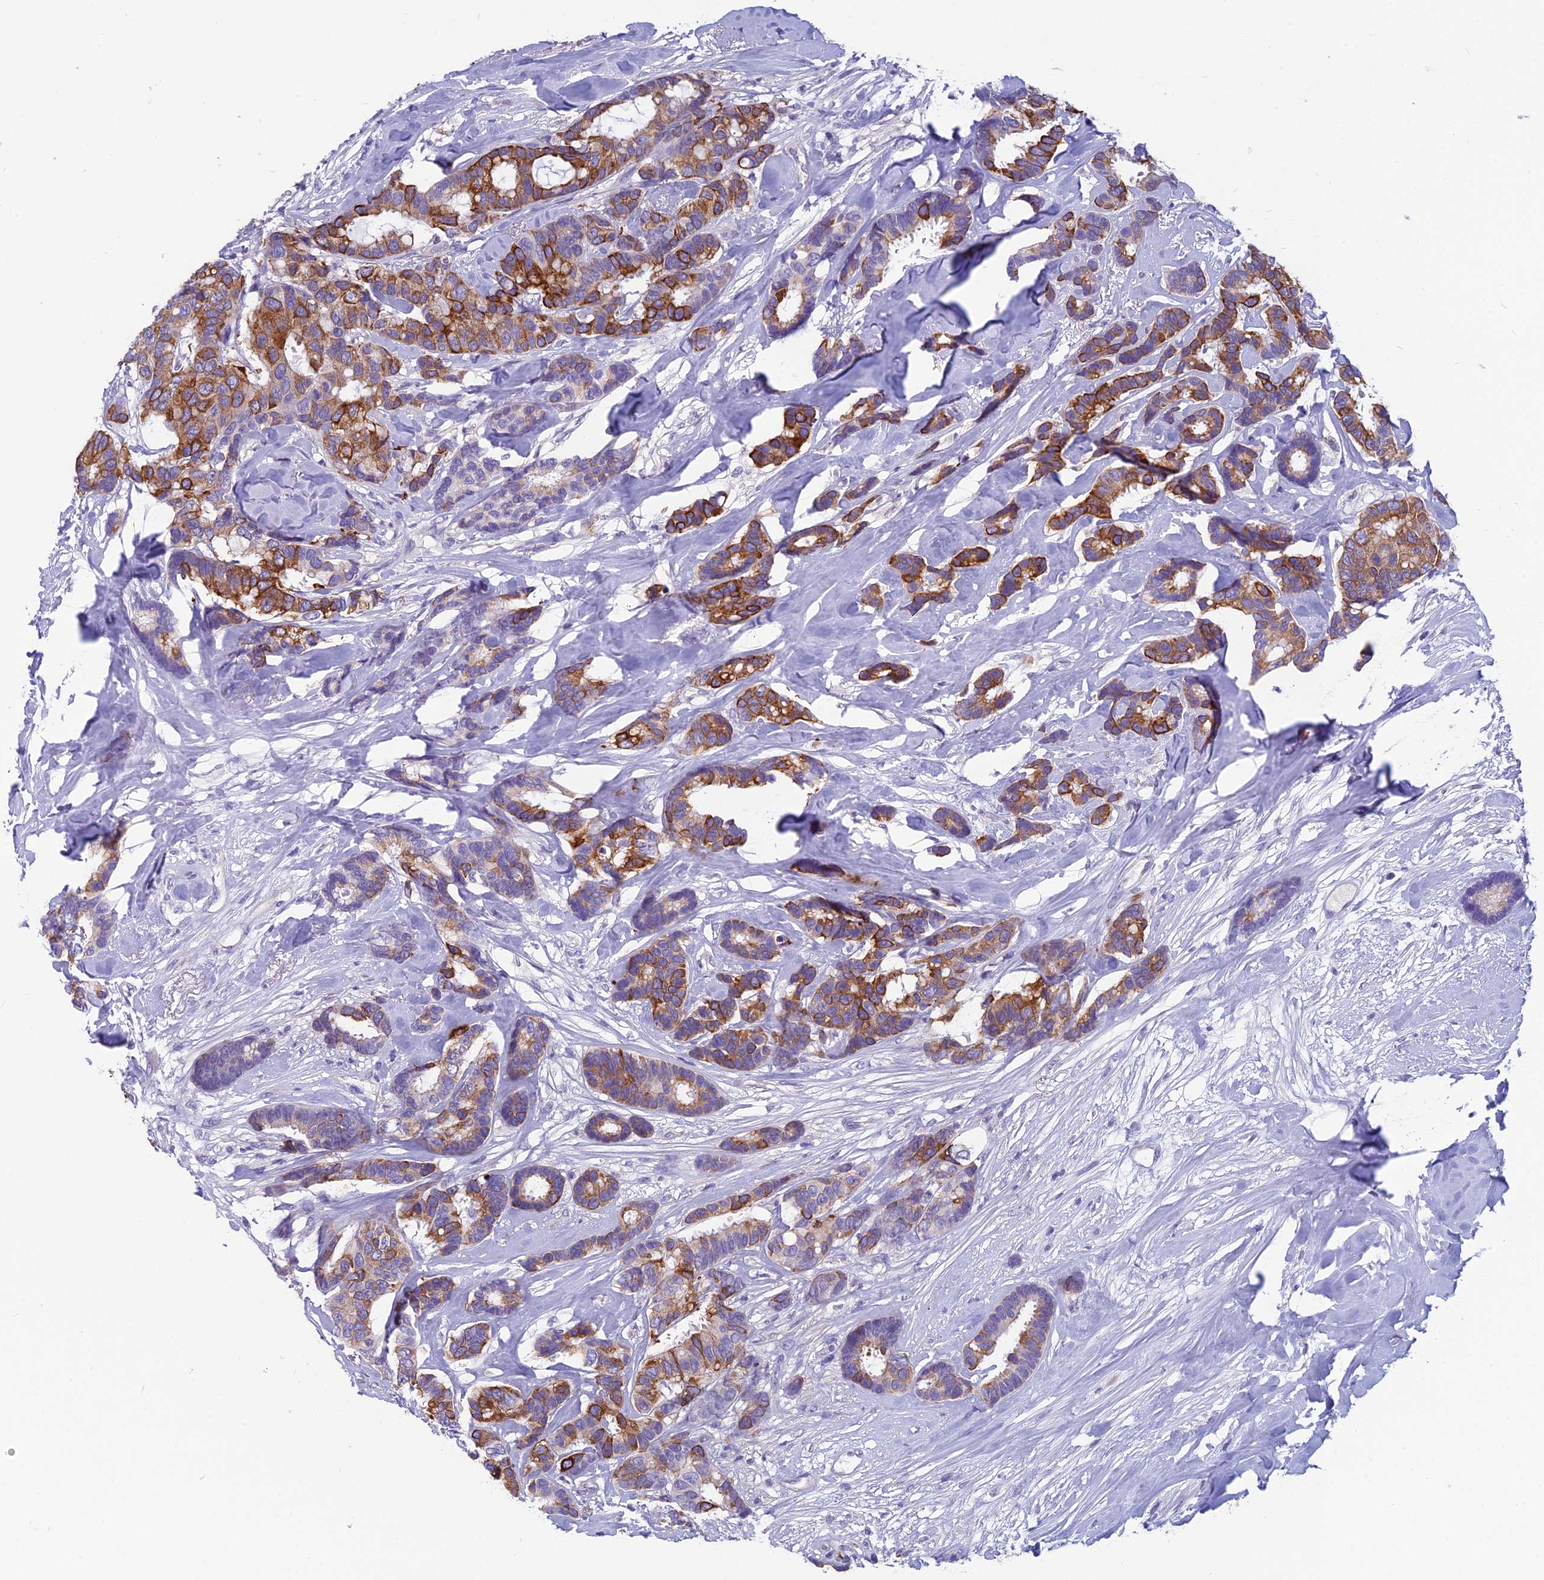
{"staining": {"intensity": "strong", "quantity": "25%-75%", "location": "cytoplasmic/membranous"}, "tissue": "breast cancer", "cell_type": "Tumor cells", "image_type": "cancer", "snomed": [{"axis": "morphology", "description": "Duct carcinoma"}, {"axis": "topography", "description": "Breast"}], "caption": "A brown stain labels strong cytoplasmic/membranous positivity of a protein in breast cancer tumor cells.", "gene": "RBM41", "patient": {"sex": "female", "age": 87}}